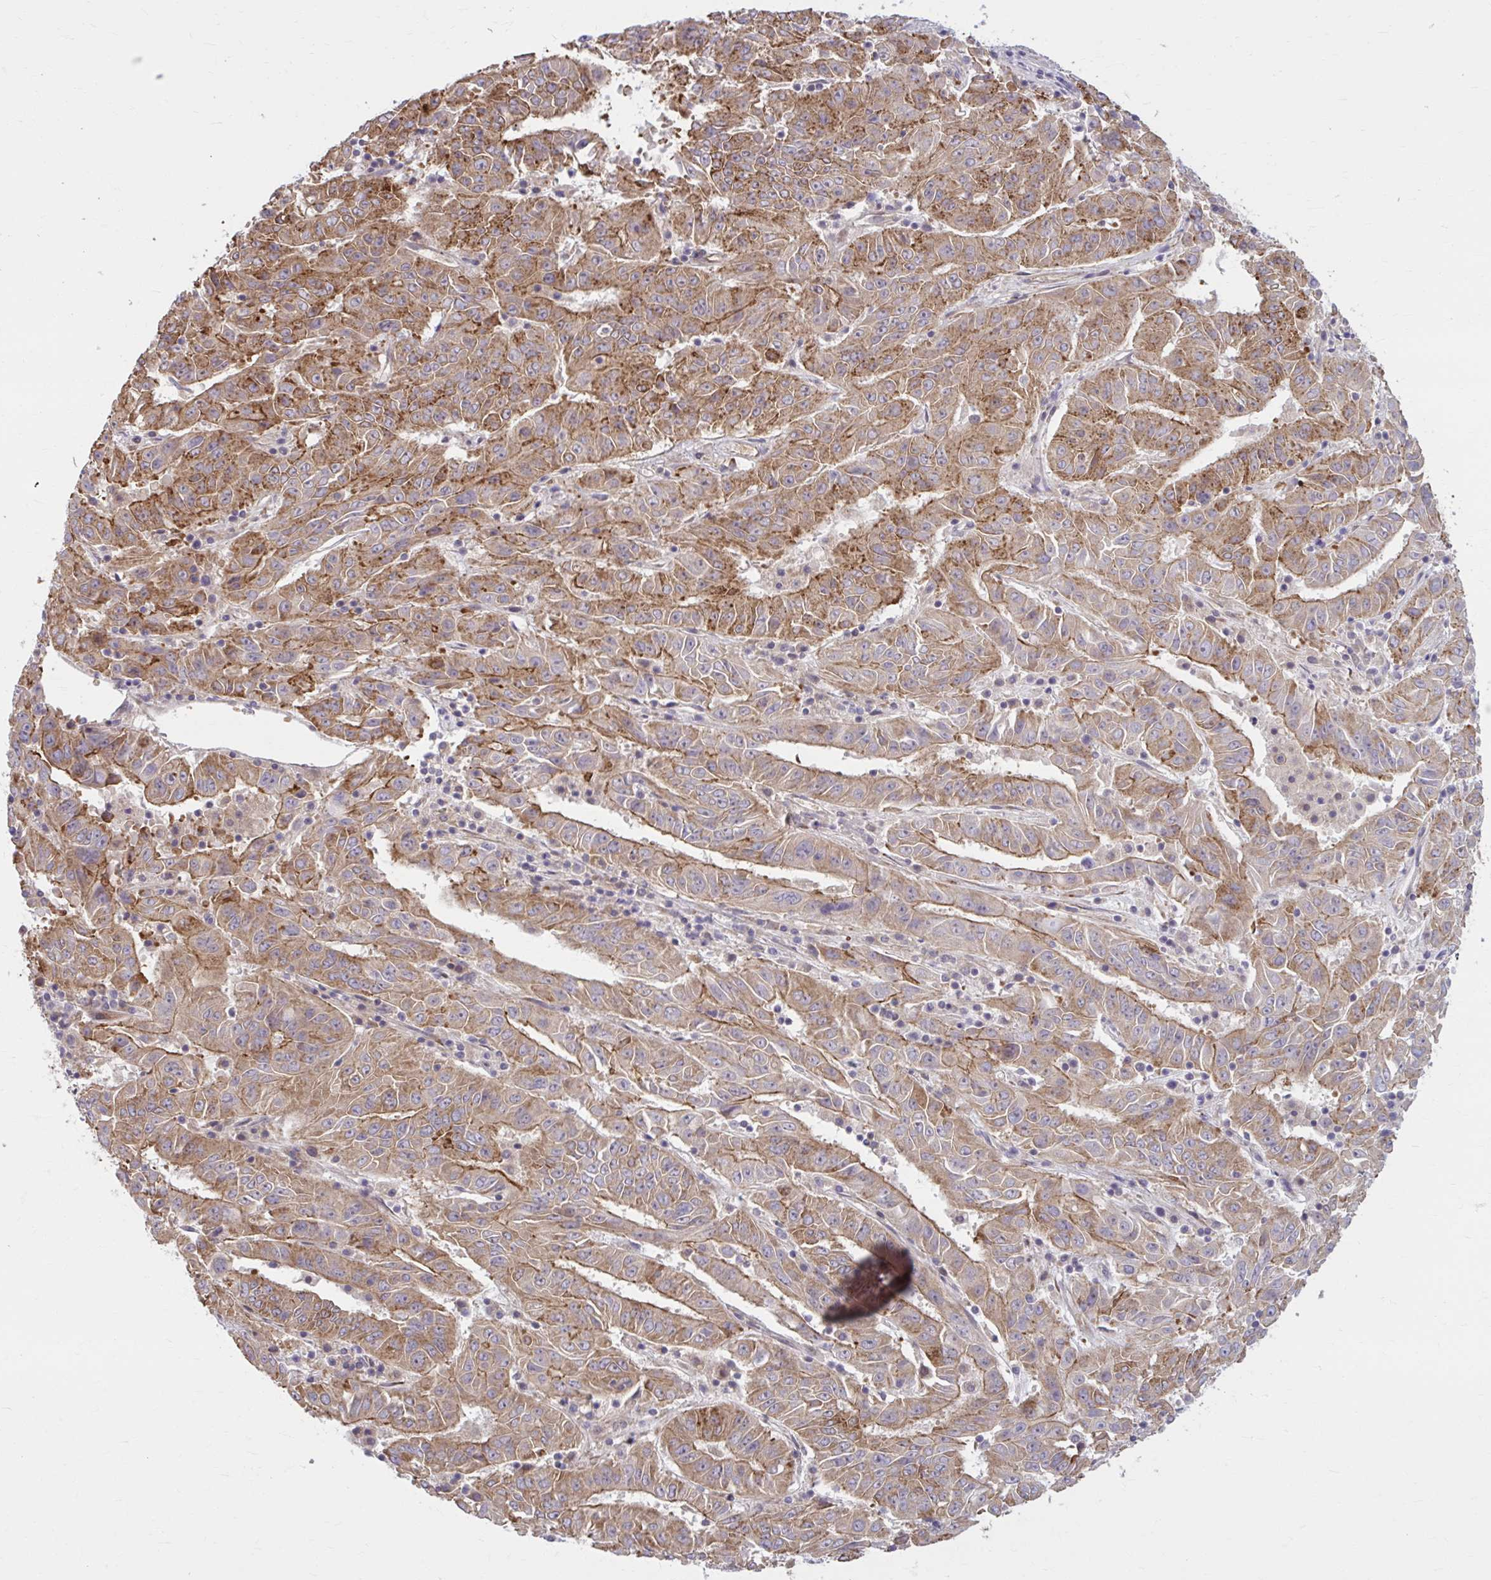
{"staining": {"intensity": "strong", "quantity": ">75%", "location": "cytoplasmic/membranous"}, "tissue": "pancreatic cancer", "cell_type": "Tumor cells", "image_type": "cancer", "snomed": [{"axis": "morphology", "description": "Adenocarcinoma, NOS"}, {"axis": "topography", "description": "Pancreas"}], "caption": "This photomicrograph displays immunohistochemistry (IHC) staining of human adenocarcinoma (pancreatic), with high strong cytoplasmic/membranous positivity in about >75% of tumor cells.", "gene": "SNF8", "patient": {"sex": "male", "age": 63}}